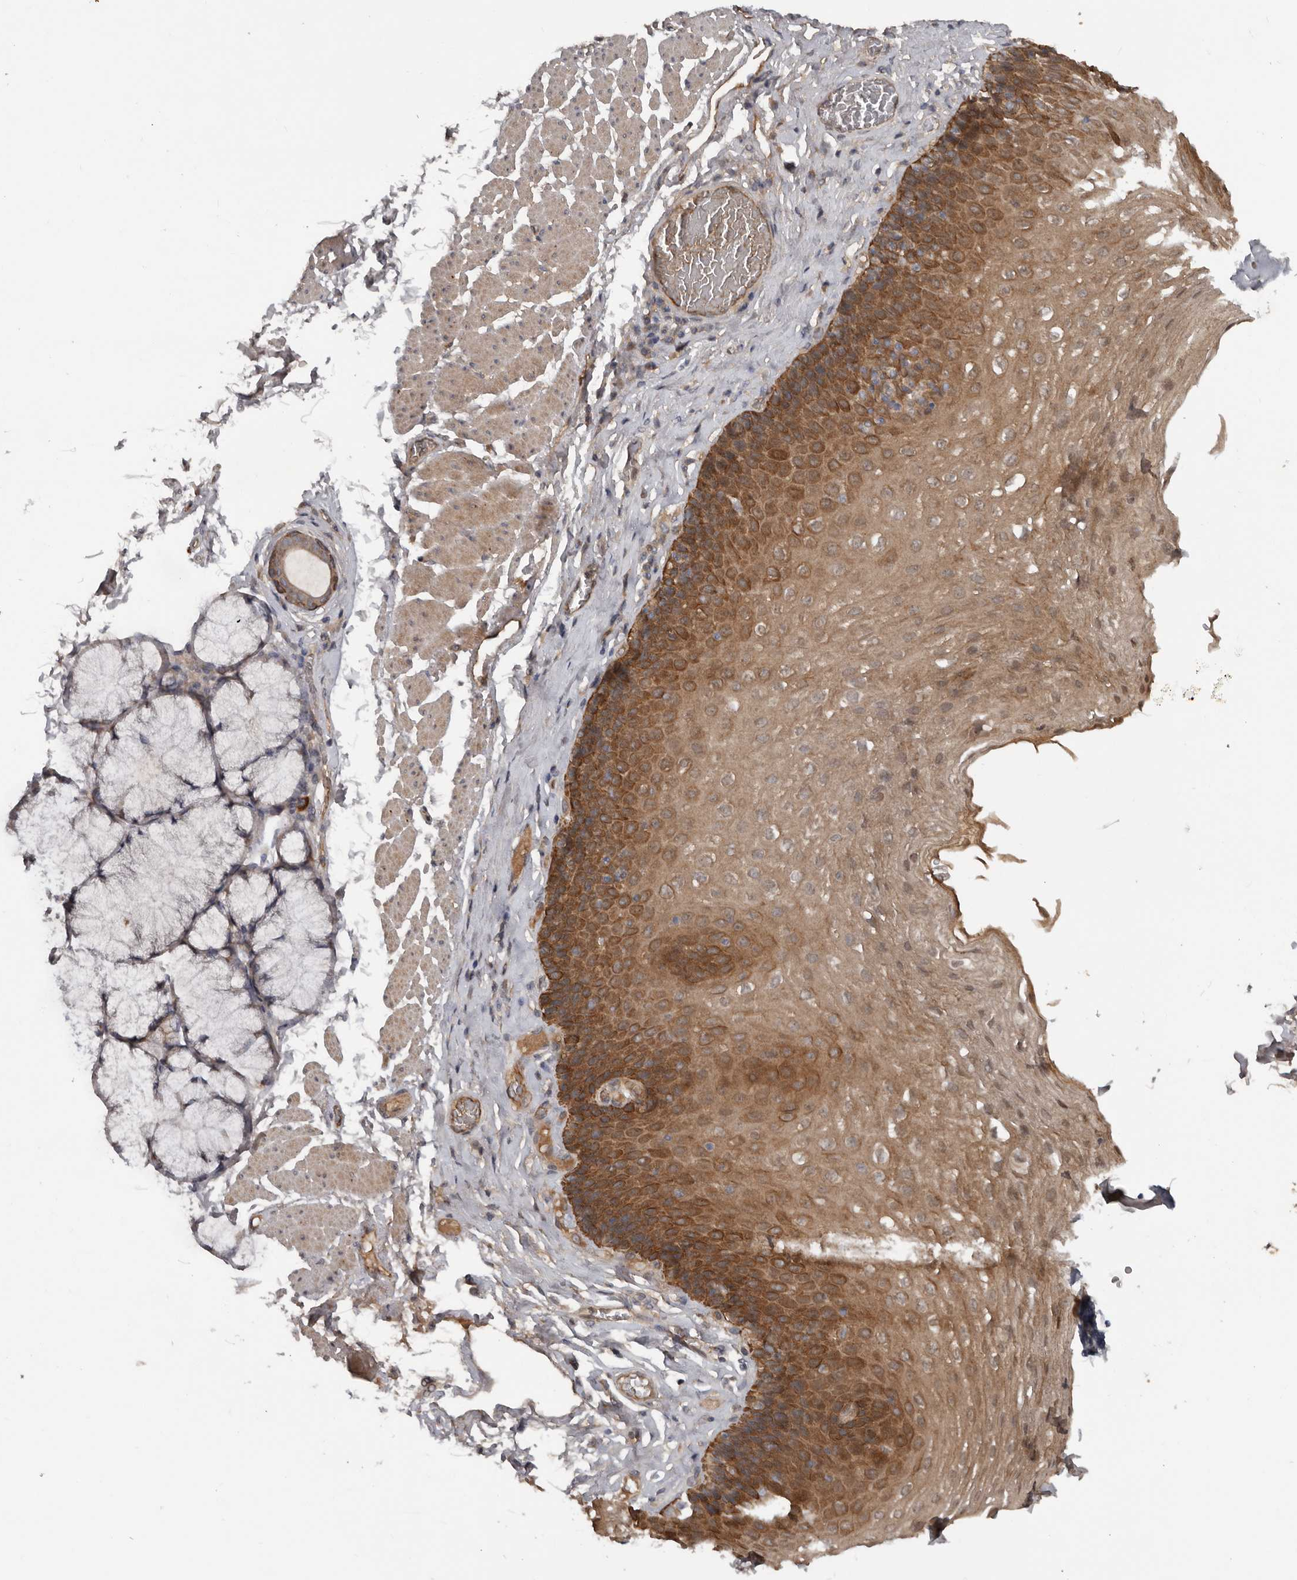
{"staining": {"intensity": "strong", "quantity": "25%-75%", "location": "cytoplasmic/membranous"}, "tissue": "esophagus", "cell_type": "Squamous epithelial cells", "image_type": "normal", "snomed": [{"axis": "morphology", "description": "Normal tissue, NOS"}, {"axis": "topography", "description": "Esophagus"}], "caption": "Immunohistochemical staining of normal esophagus displays strong cytoplasmic/membranous protein positivity in approximately 25%-75% of squamous epithelial cells.", "gene": "DNAJB4", "patient": {"sex": "female", "age": 66}}